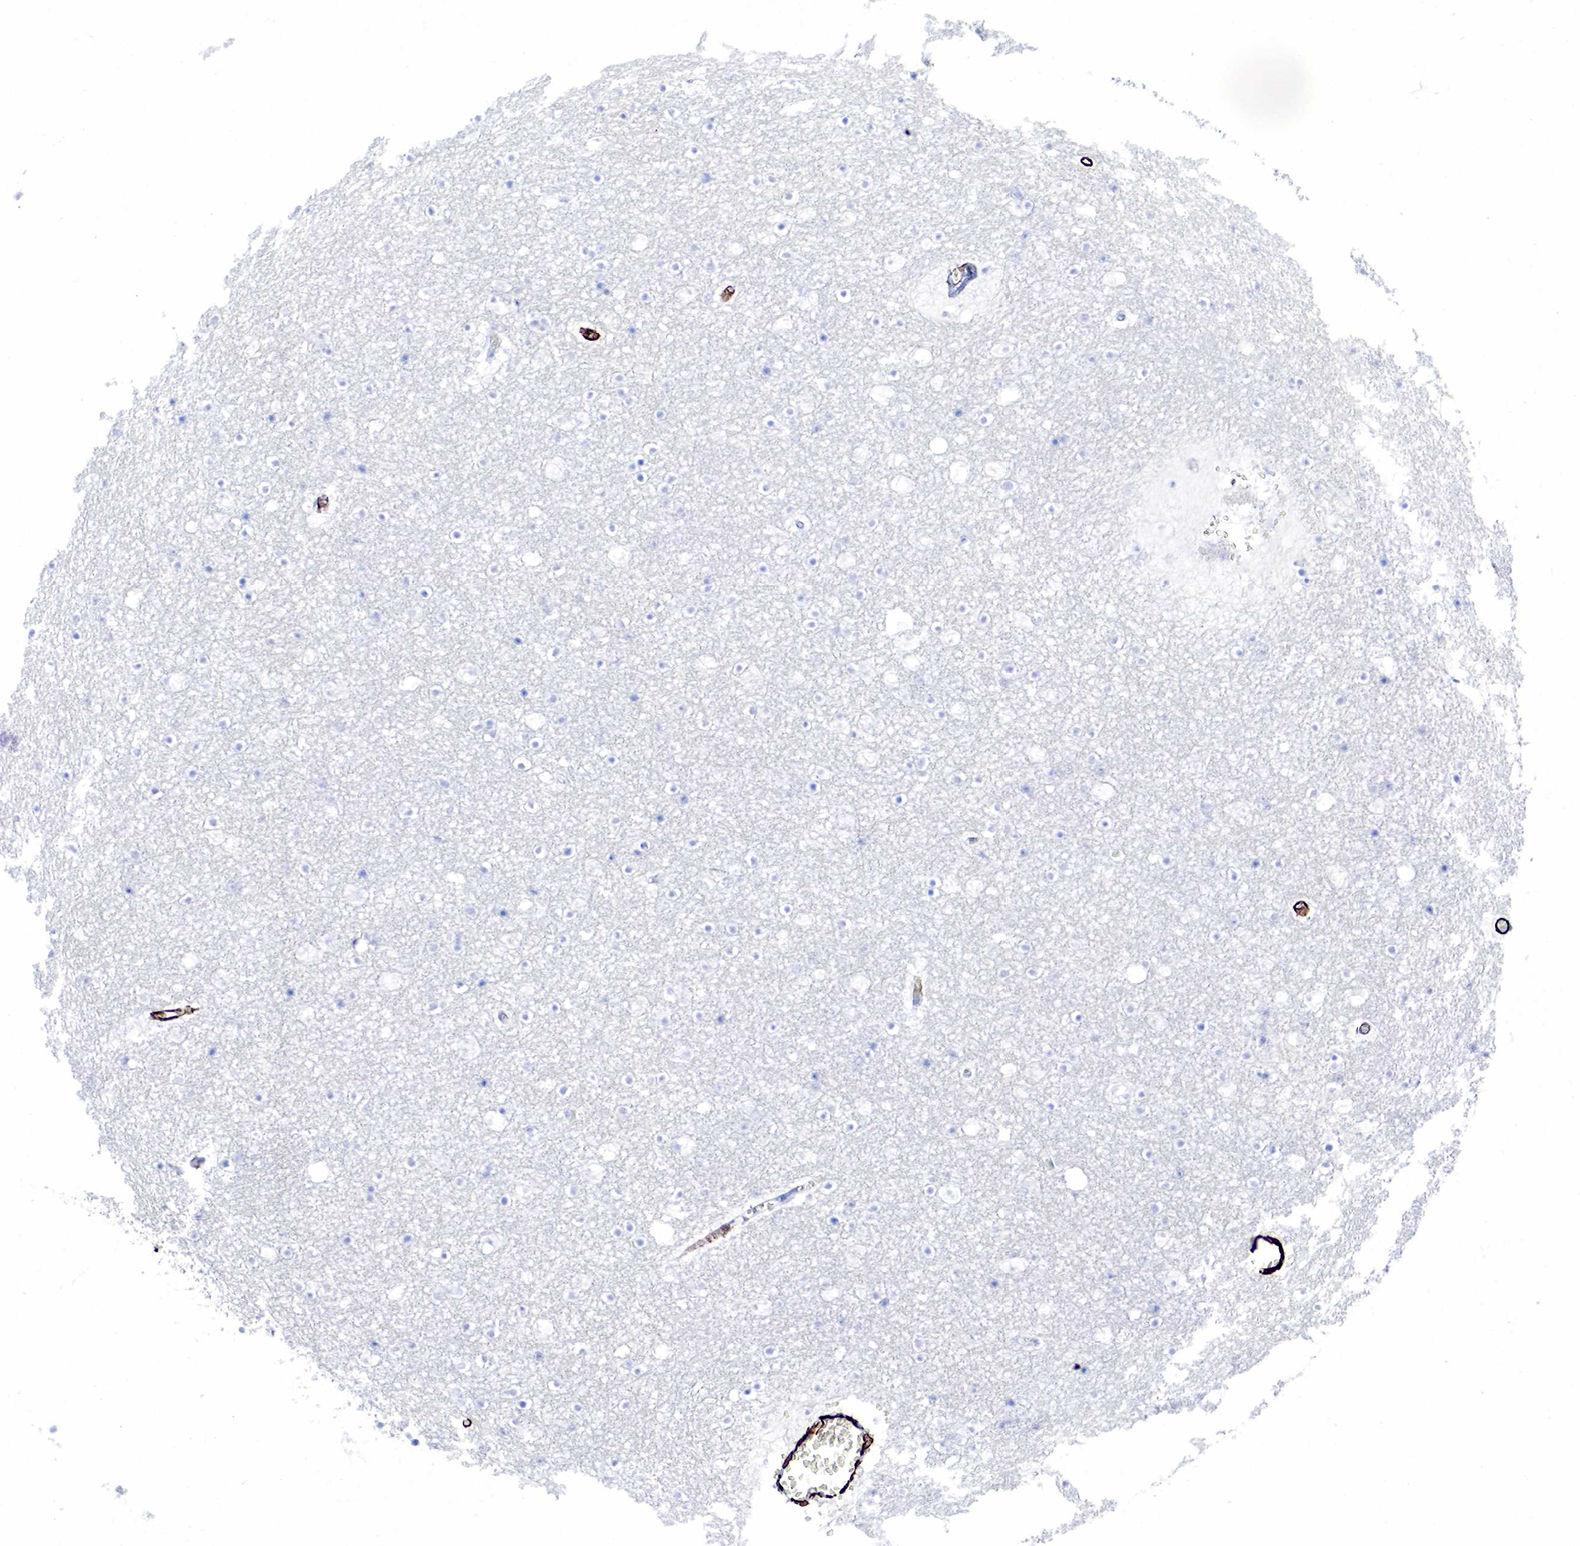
{"staining": {"intensity": "negative", "quantity": "none", "location": "none"}, "tissue": "caudate", "cell_type": "Glial cells", "image_type": "normal", "snomed": [{"axis": "morphology", "description": "Normal tissue, NOS"}, {"axis": "topography", "description": "Lateral ventricle wall"}], "caption": "This is a photomicrograph of IHC staining of unremarkable caudate, which shows no staining in glial cells.", "gene": "ACTA2", "patient": {"sex": "male", "age": 45}}